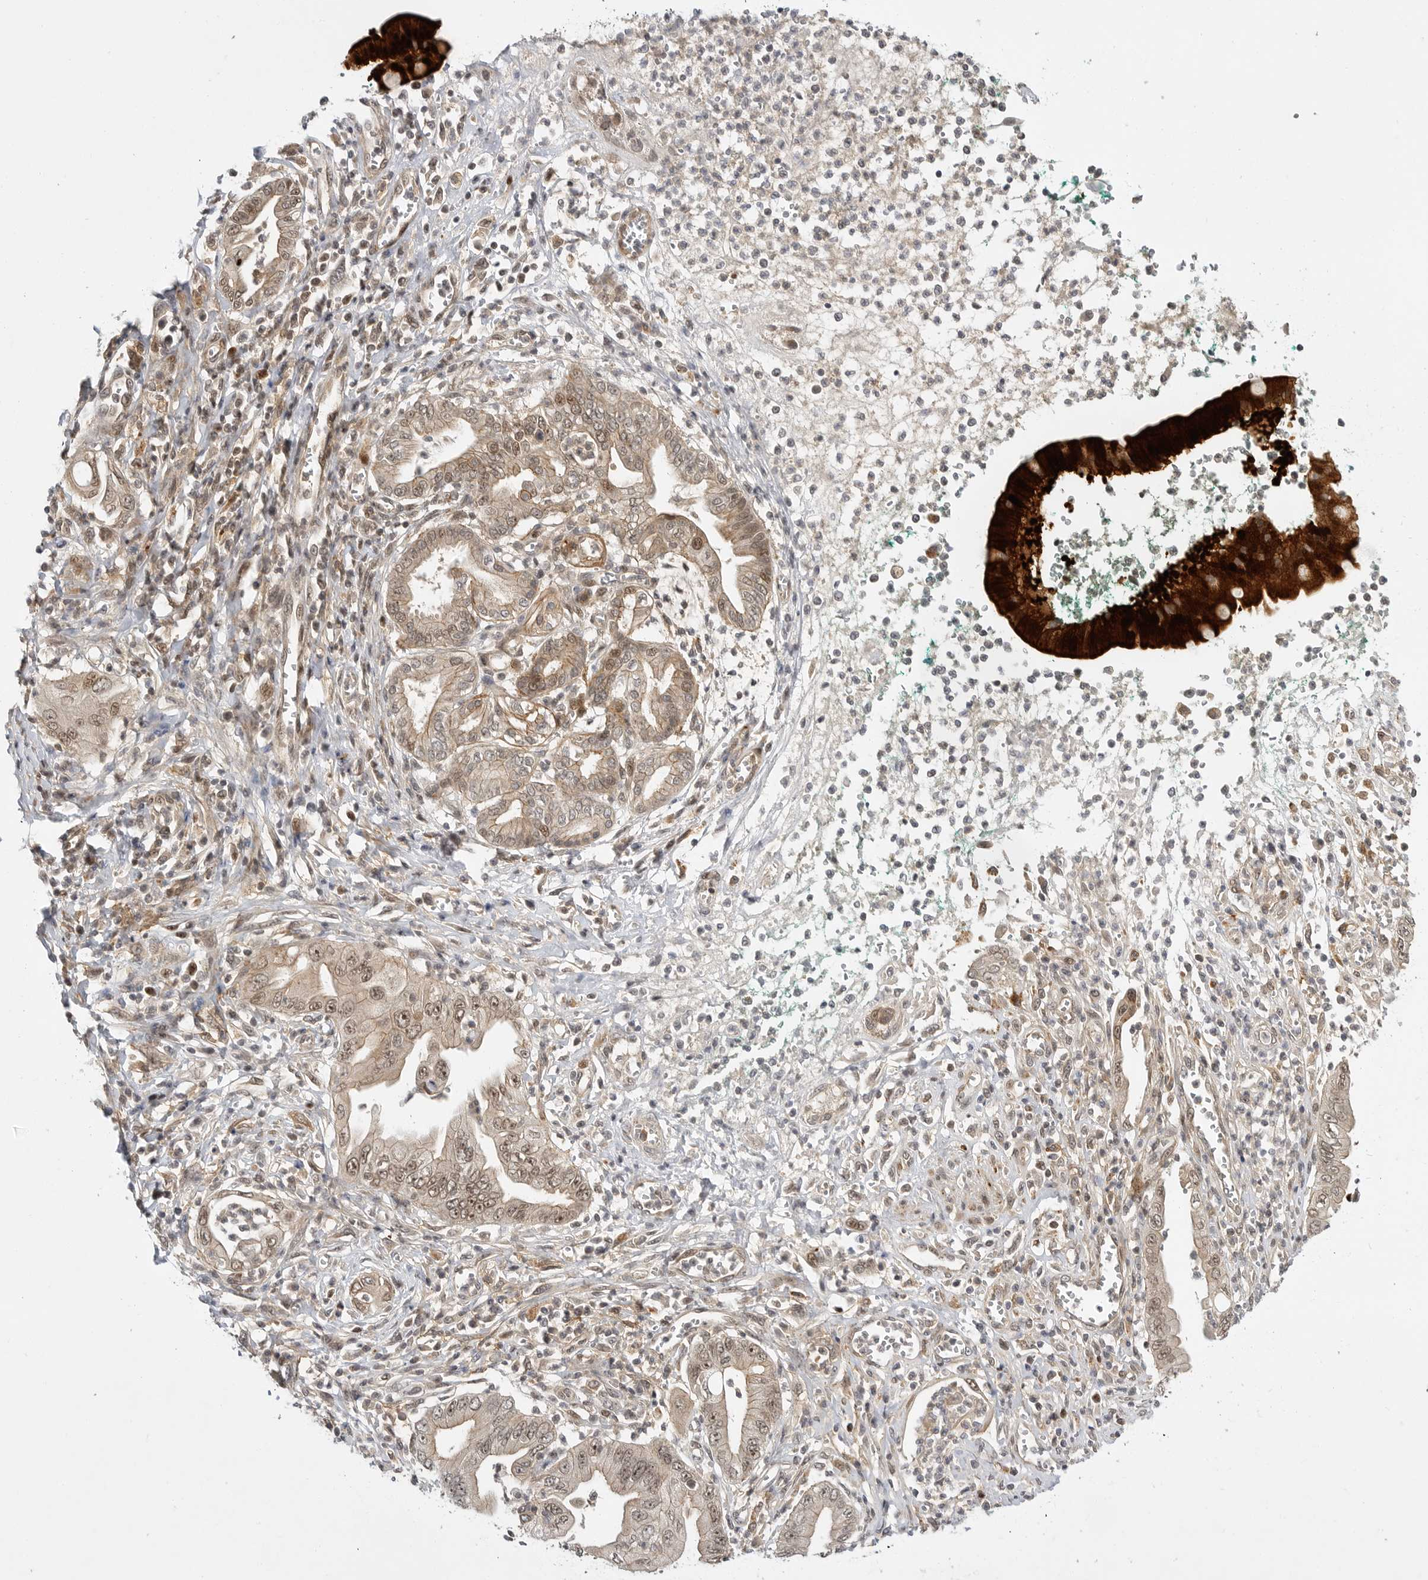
{"staining": {"intensity": "weak", "quantity": ">75%", "location": "cytoplasmic/membranous,nuclear"}, "tissue": "pancreatic cancer", "cell_type": "Tumor cells", "image_type": "cancer", "snomed": [{"axis": "morphology", "description": "Adenocarcinoma, NOS"}, {"axis": "topography", "description": "Pancreas"}], "caption": "Tumor cells demonstrate weak cytoplasmic/membranous and nuclear expression in about >75% of cells in adenocarcinoma (pancreatic).", "gene": "CSNK1G3", "patient": {"sex": "male", "age": 78}}